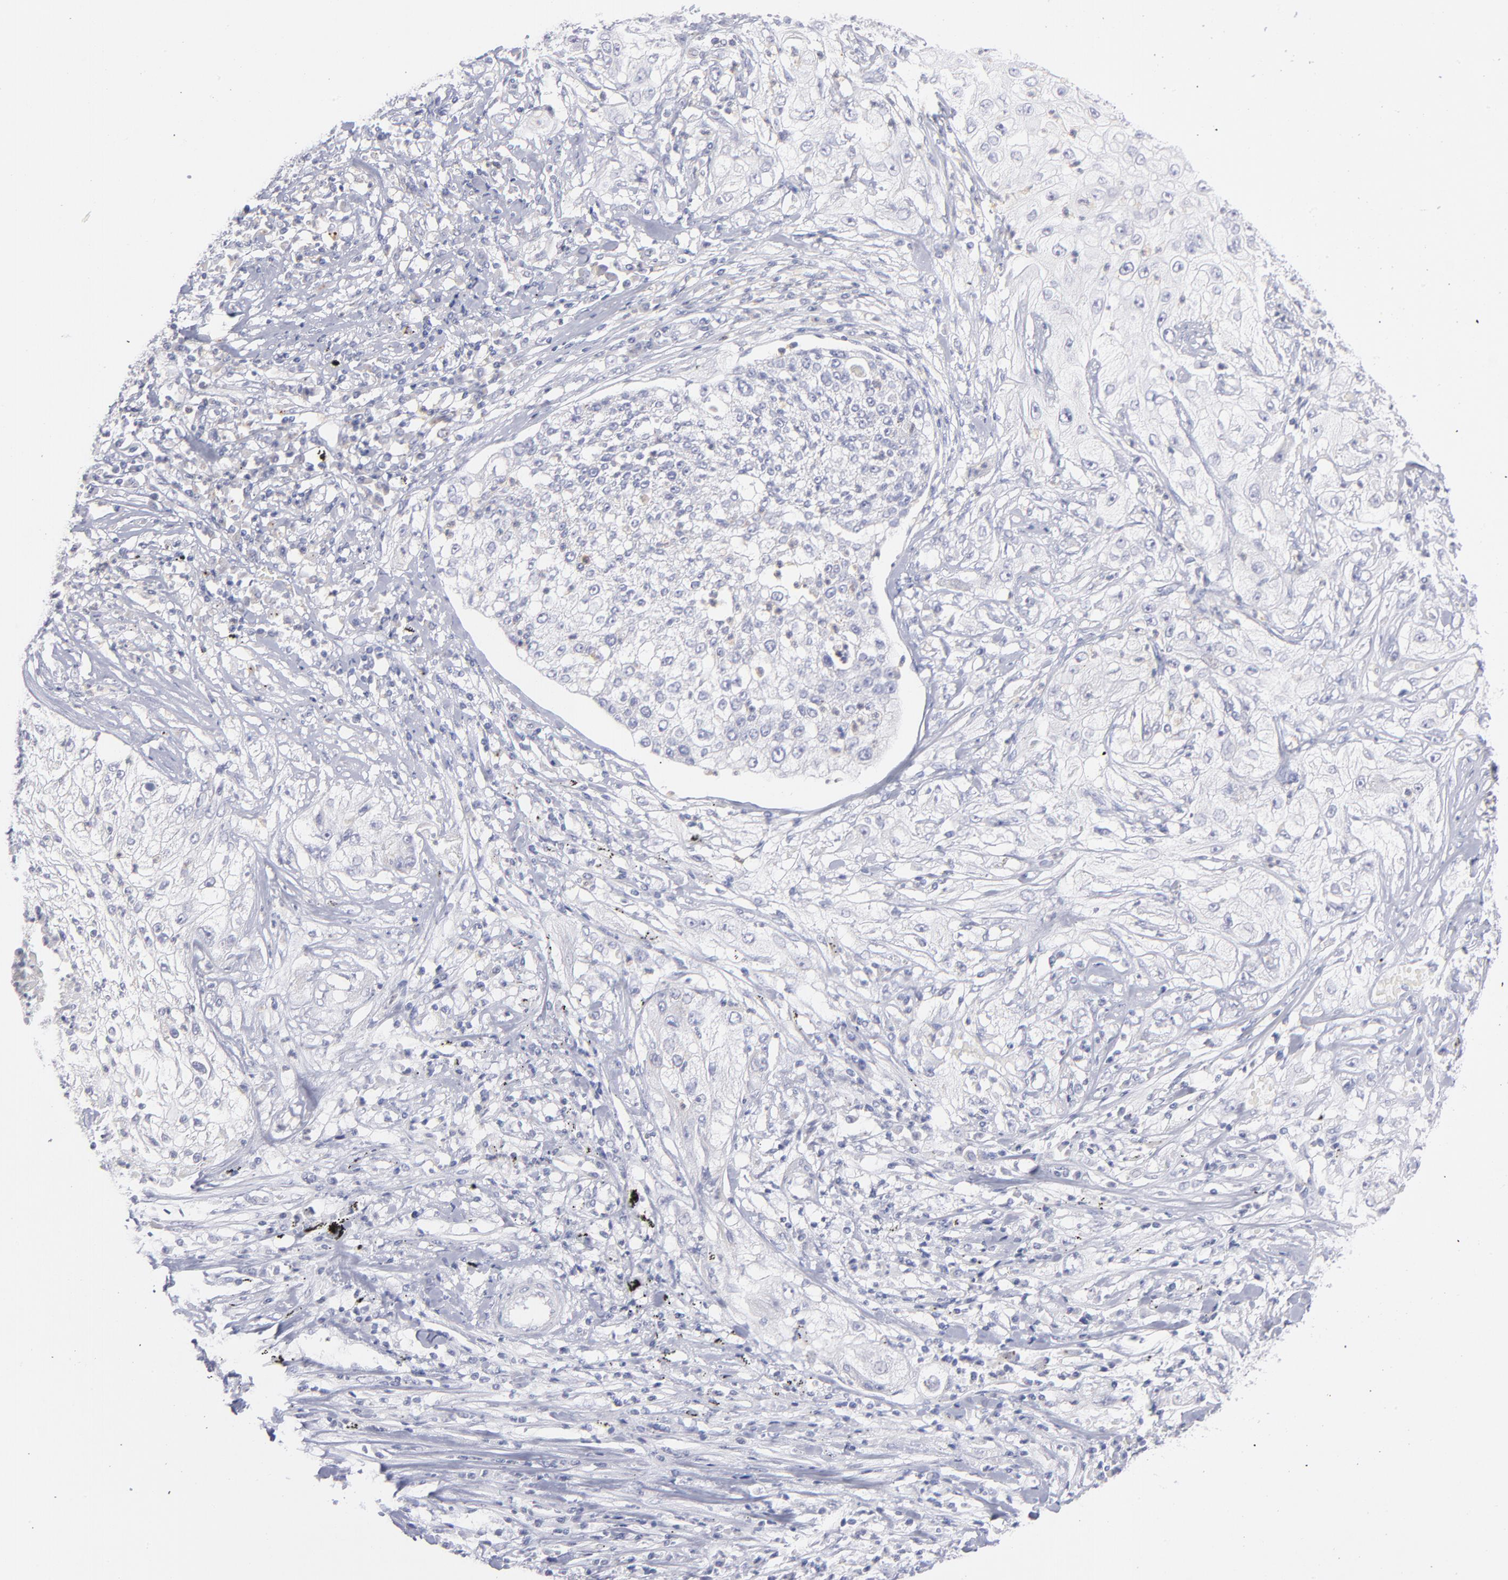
{"staining": {"intensity": "negative", "quantity": "none", "location": "none"}, "tissue": "lung cancer", "cell_type": "Tumor cells", "image_type": "cancer", "snomed": [{"axis": "morphology", "description": "Inflammation, NOS"}, {"axis": "morphology", "description": "Squamous cell carcinoma, NOS"}, {"axis": "topography", "description": "Lymph node"}, {"axis": "topography", "description": "Soft tissue"}, {"axis": "topography", "description": "Lung"}], "caption": "An IHC histopathology image of lung cancer is shown. There is no staining in tumor cells of lung cancer.", "gene": "MTHFD2", "patient": {"sex": "male", "age": 66}}